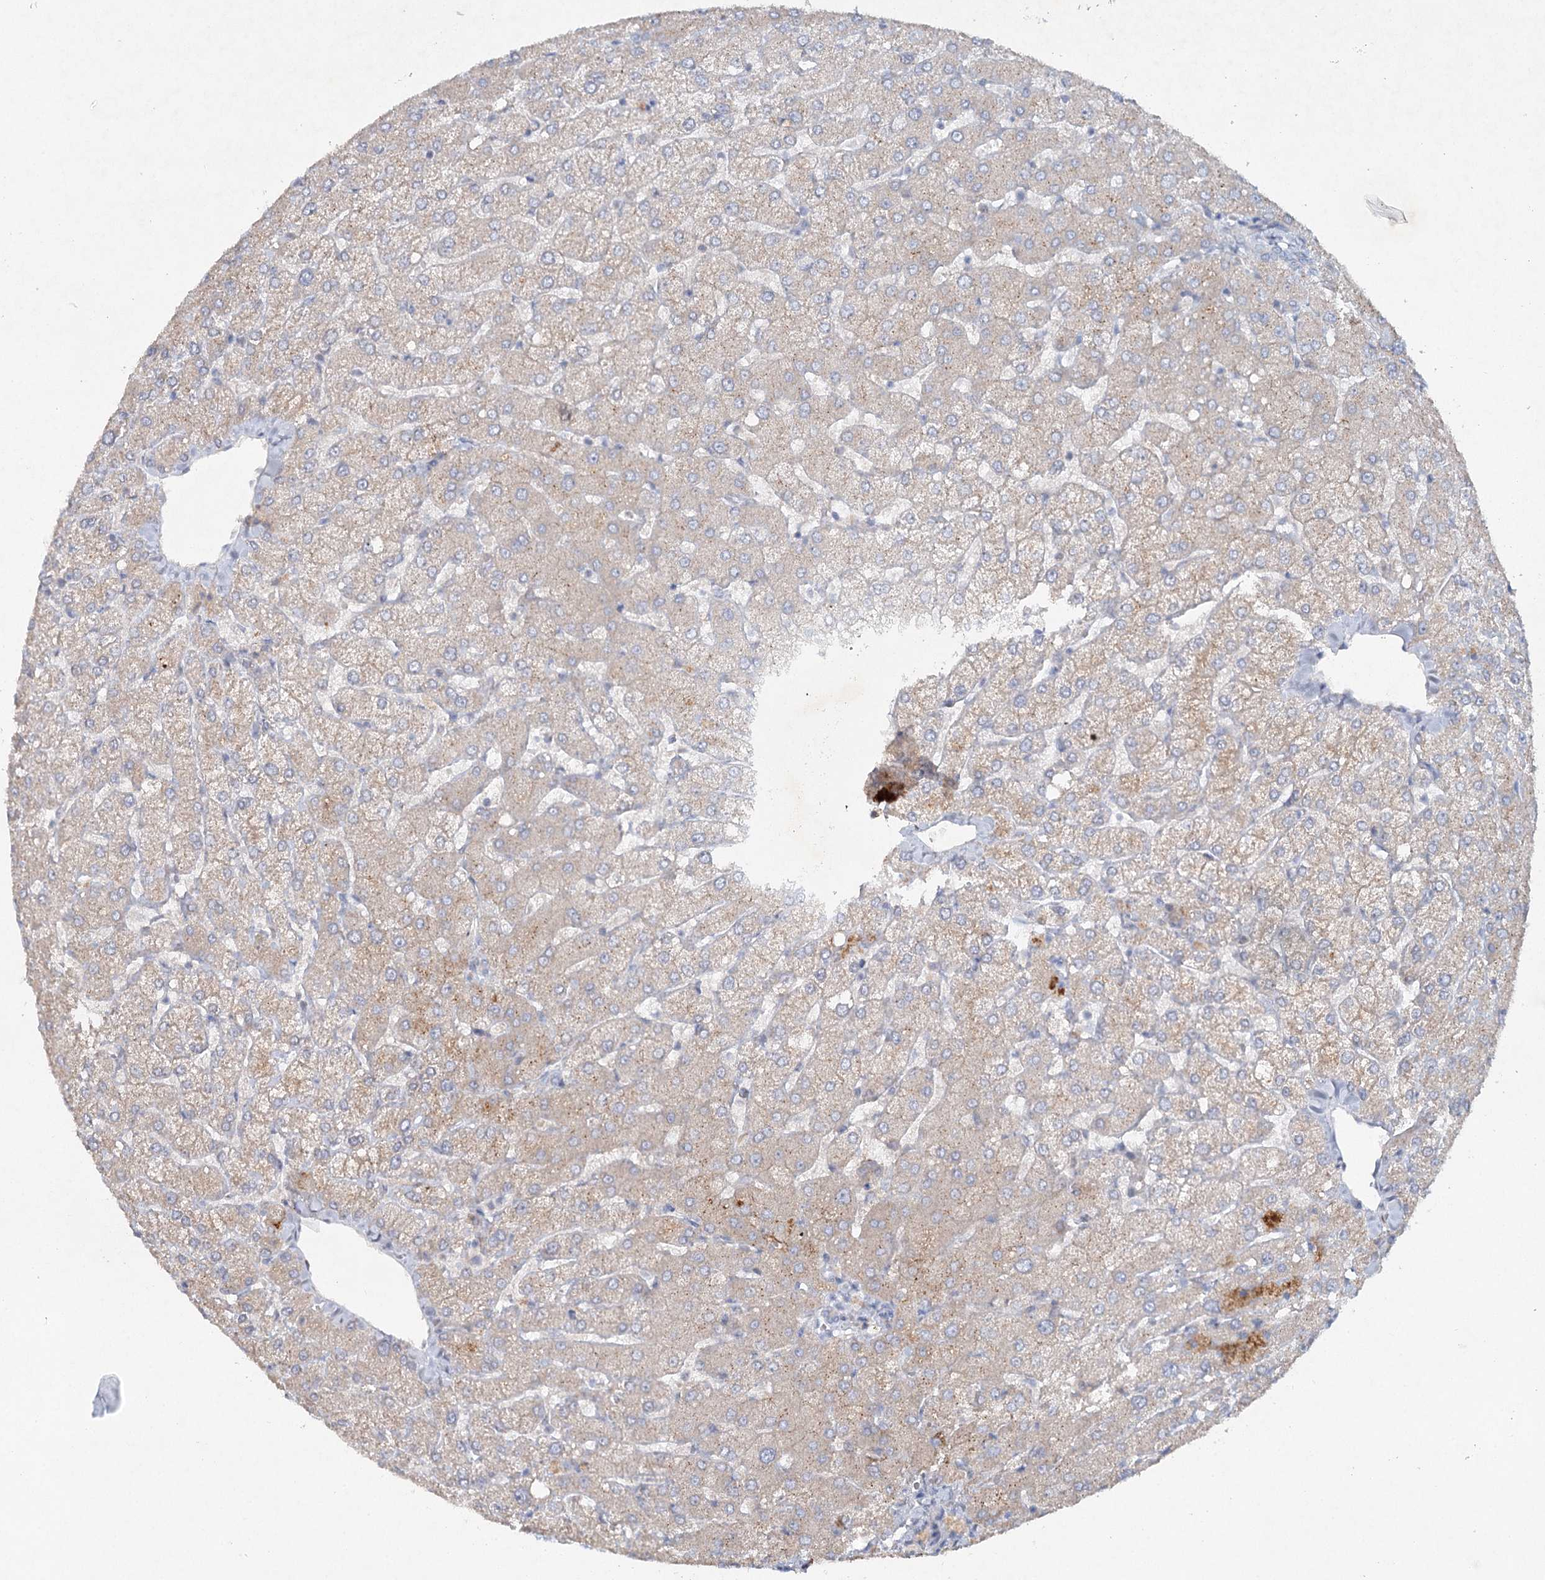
{"staining": {"intensity": "negative", "quantity": "none", "location": "none"}, "tissue": "liver", "cell_type": "Cholangiocytes", "image_type": "normal", "snomed": [{"axis": "morphology", "description": "Normal tissue, NOS"}, {"axis": "topography", "description": "Liver"}], "caption": "There is no significant positivity in cholangiocytes of liver. The staining was performed using DAB (3,3'-diaminobenzidine) to visualize the protein expression in brown, while the nuclei were stained in blue with hematoxylin (Magnification: 20x).", "gene": "RFX6", "patient": {"sex": "female", "age": 54}}